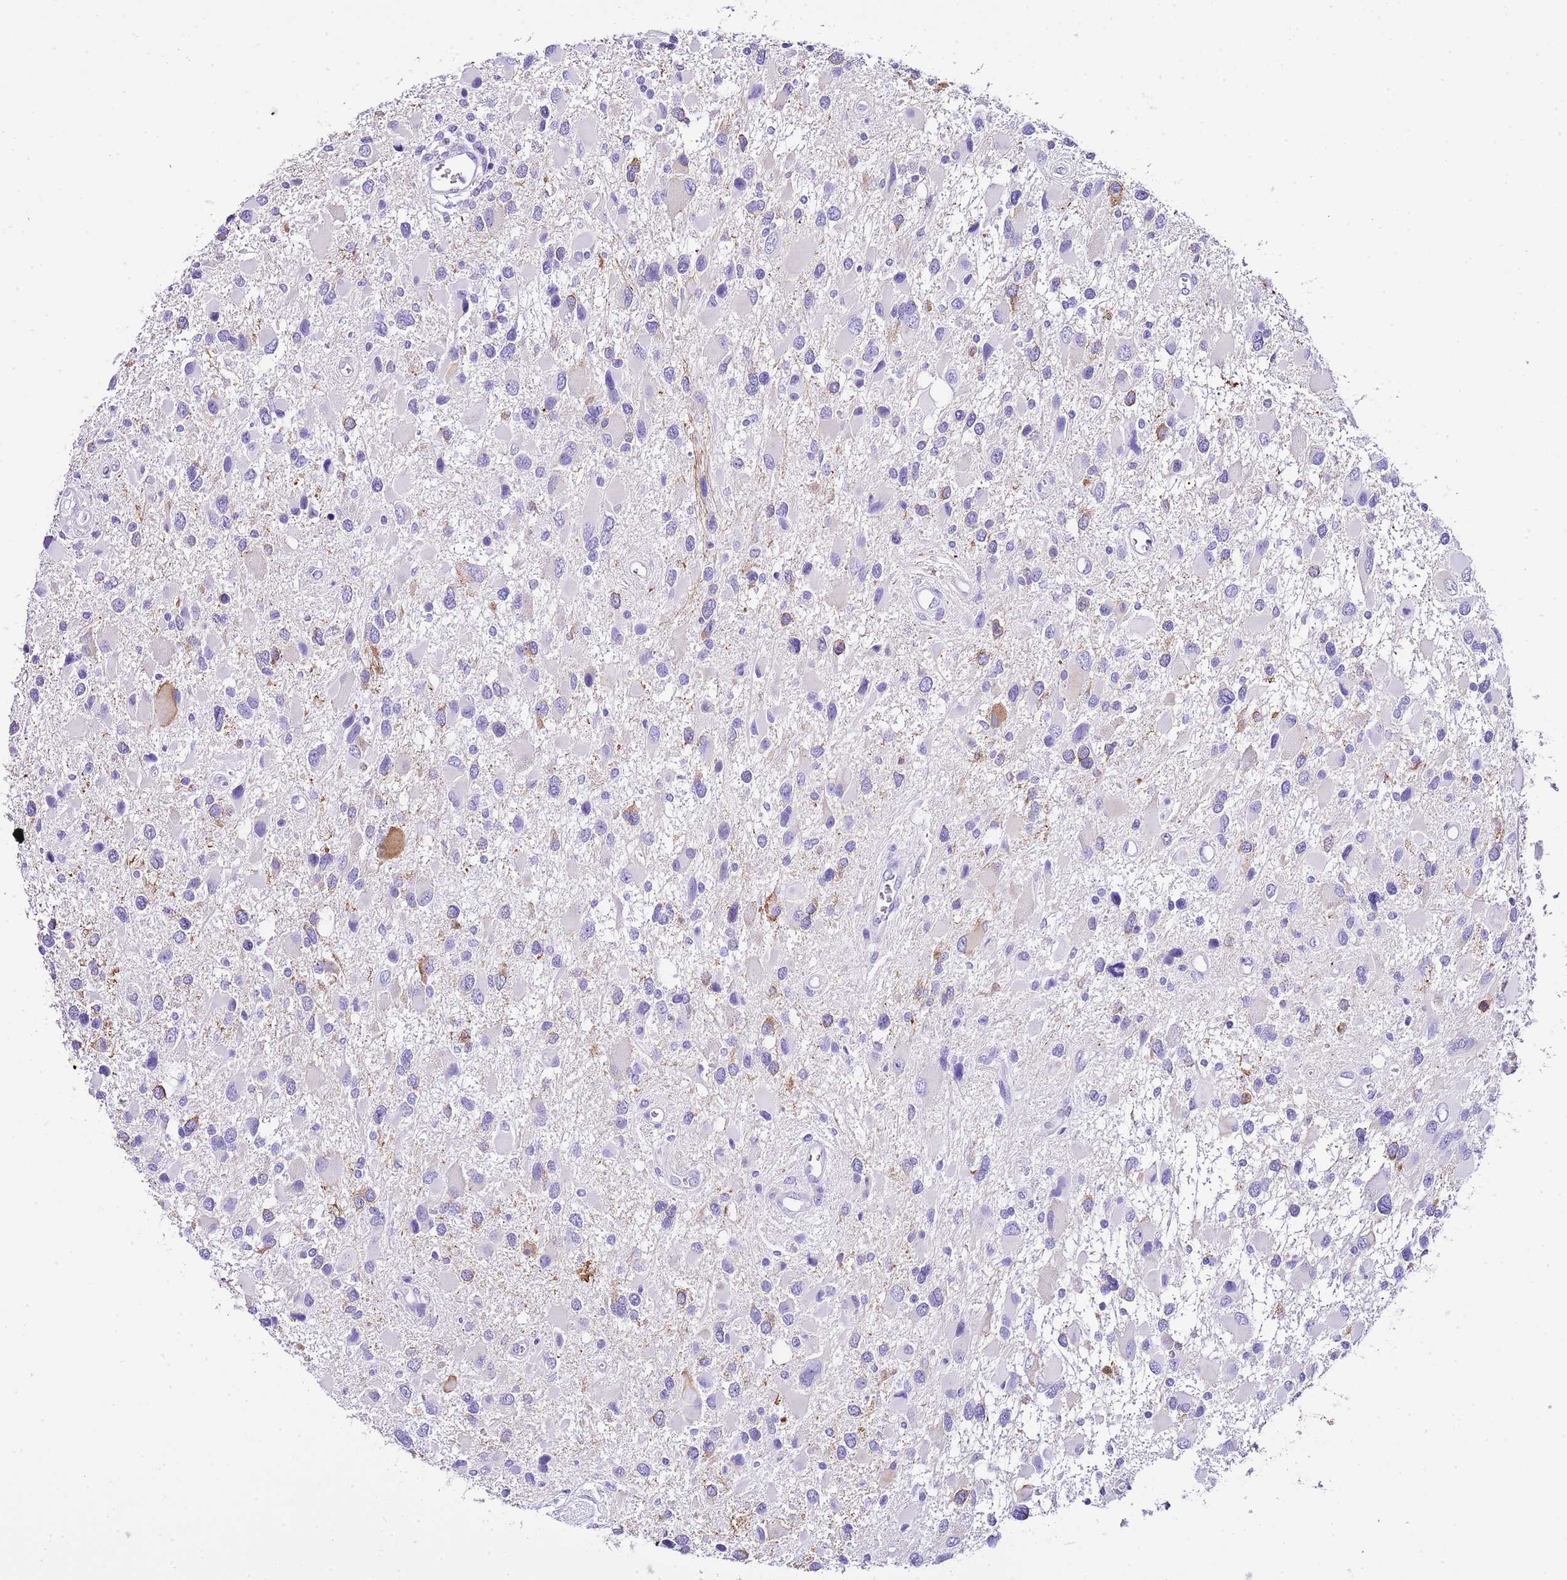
{"staining": {"intensity": "negative", "quantity": "none", "location": "none"}, "tissue": "glioma", "cell_type": "Tumor cells", "image_type": "cancer", "snomed": [{"axis": "morphology", "description": "Glioma, malignant, High grade"}, {"axis": "topography", "description": "Brain"}], "caption": "High magnification brightfield microscopy of glioma stained with DAB (3,3'-diaminobenzidine) (brown) and counterstained with hematoxylin (blue): tumor cells show no significant positivity.", "gene": "KCNC1", "patient": {"sex": "male", "age": 53}}